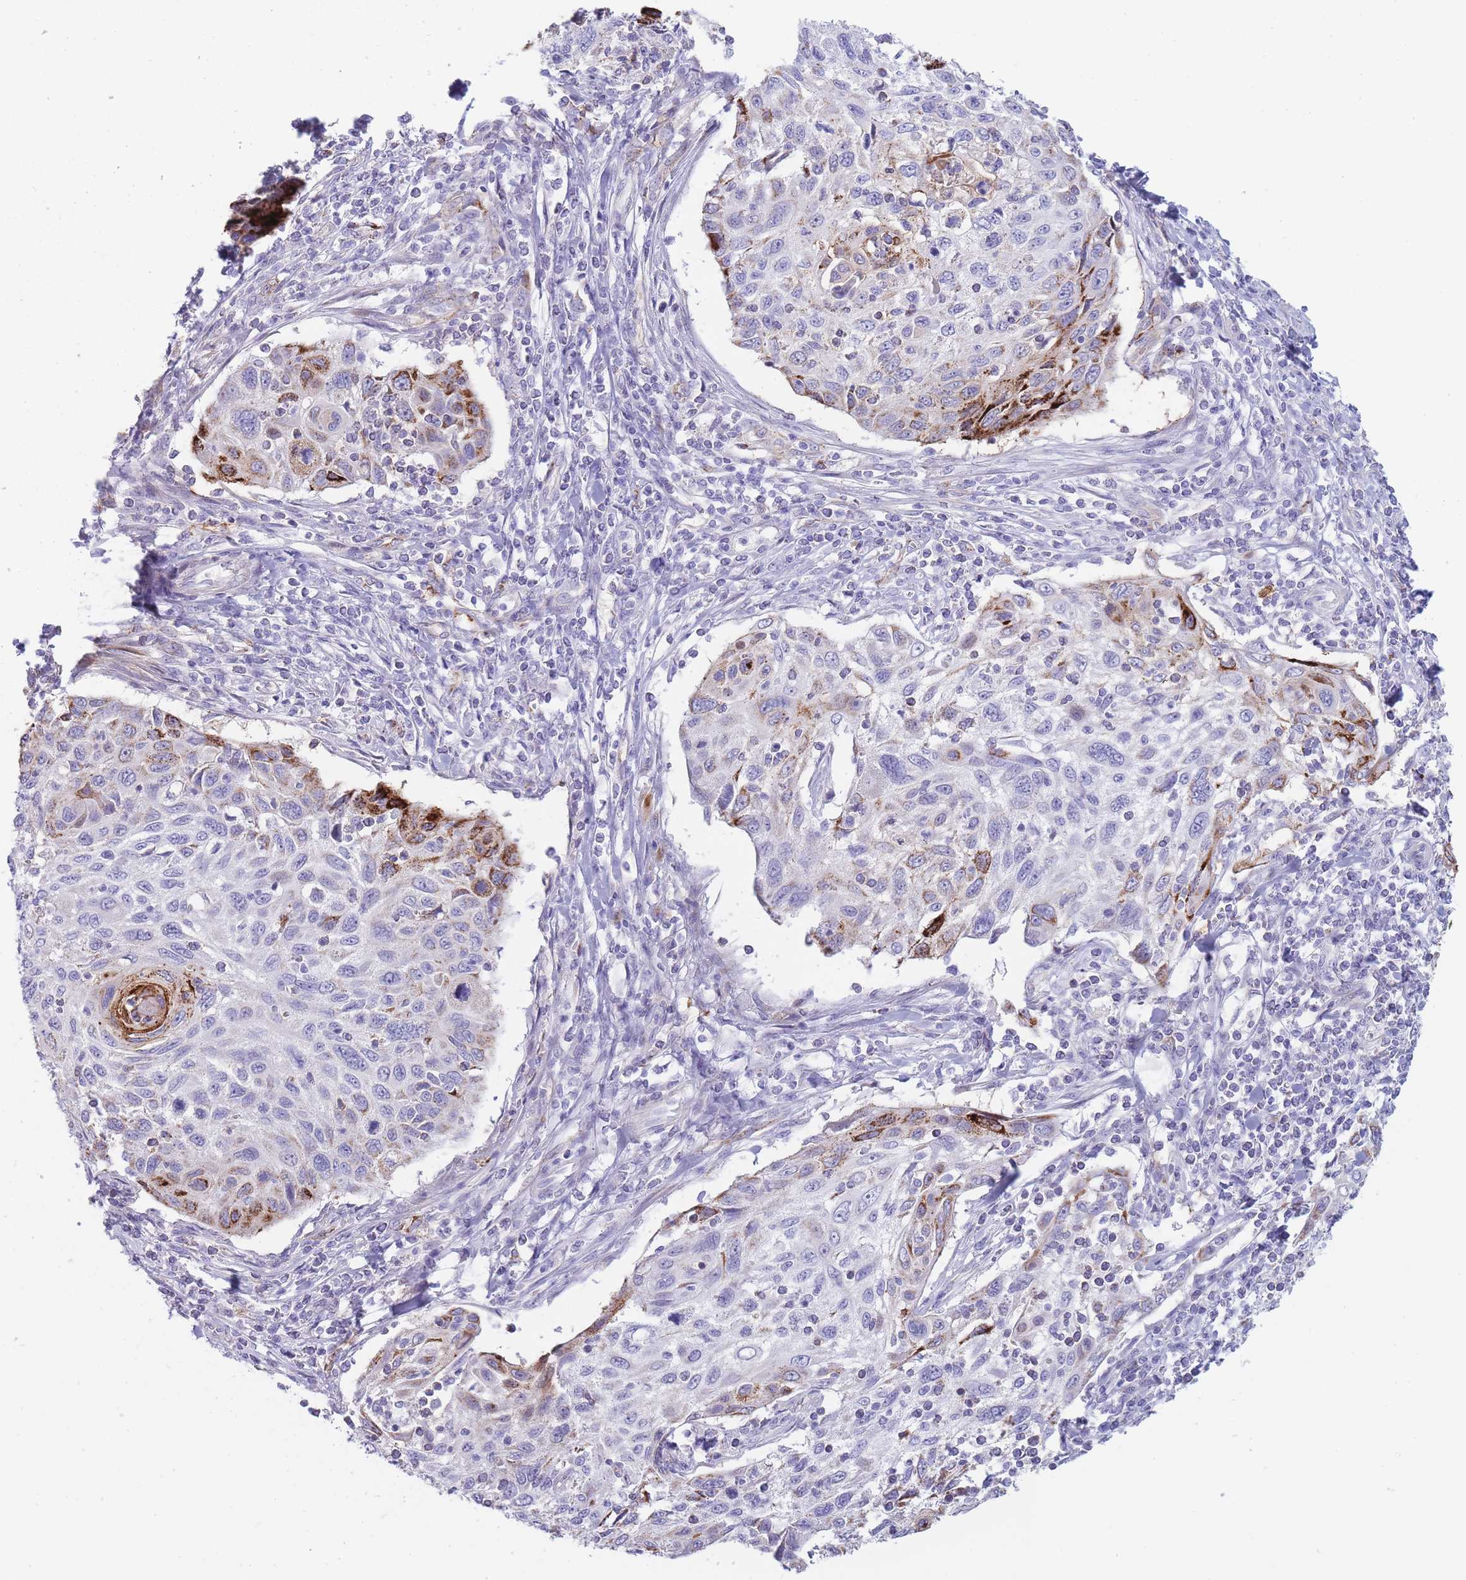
{"staining": {"intensity": "strong", "quantity": "<25%", "location": "cytoplasmic/membranous"}, "tissue": "cervical cancer", "cell_type": "Tumor cells", "image_type": "cancer", "snomed": [{"axis": "morphology", "description": "Squamous cell carcinoma, NOS"}, {"axis": "topography", "description": "Cervix"}], "caption": "About <25% of tumor cells in human cervical cancer display strong cytoplasmic/membranous protein expression as visualized by brown immunohistochemical staining.", "gene": "UTP14A", "patient": {"sex": "female", "age": 70}}